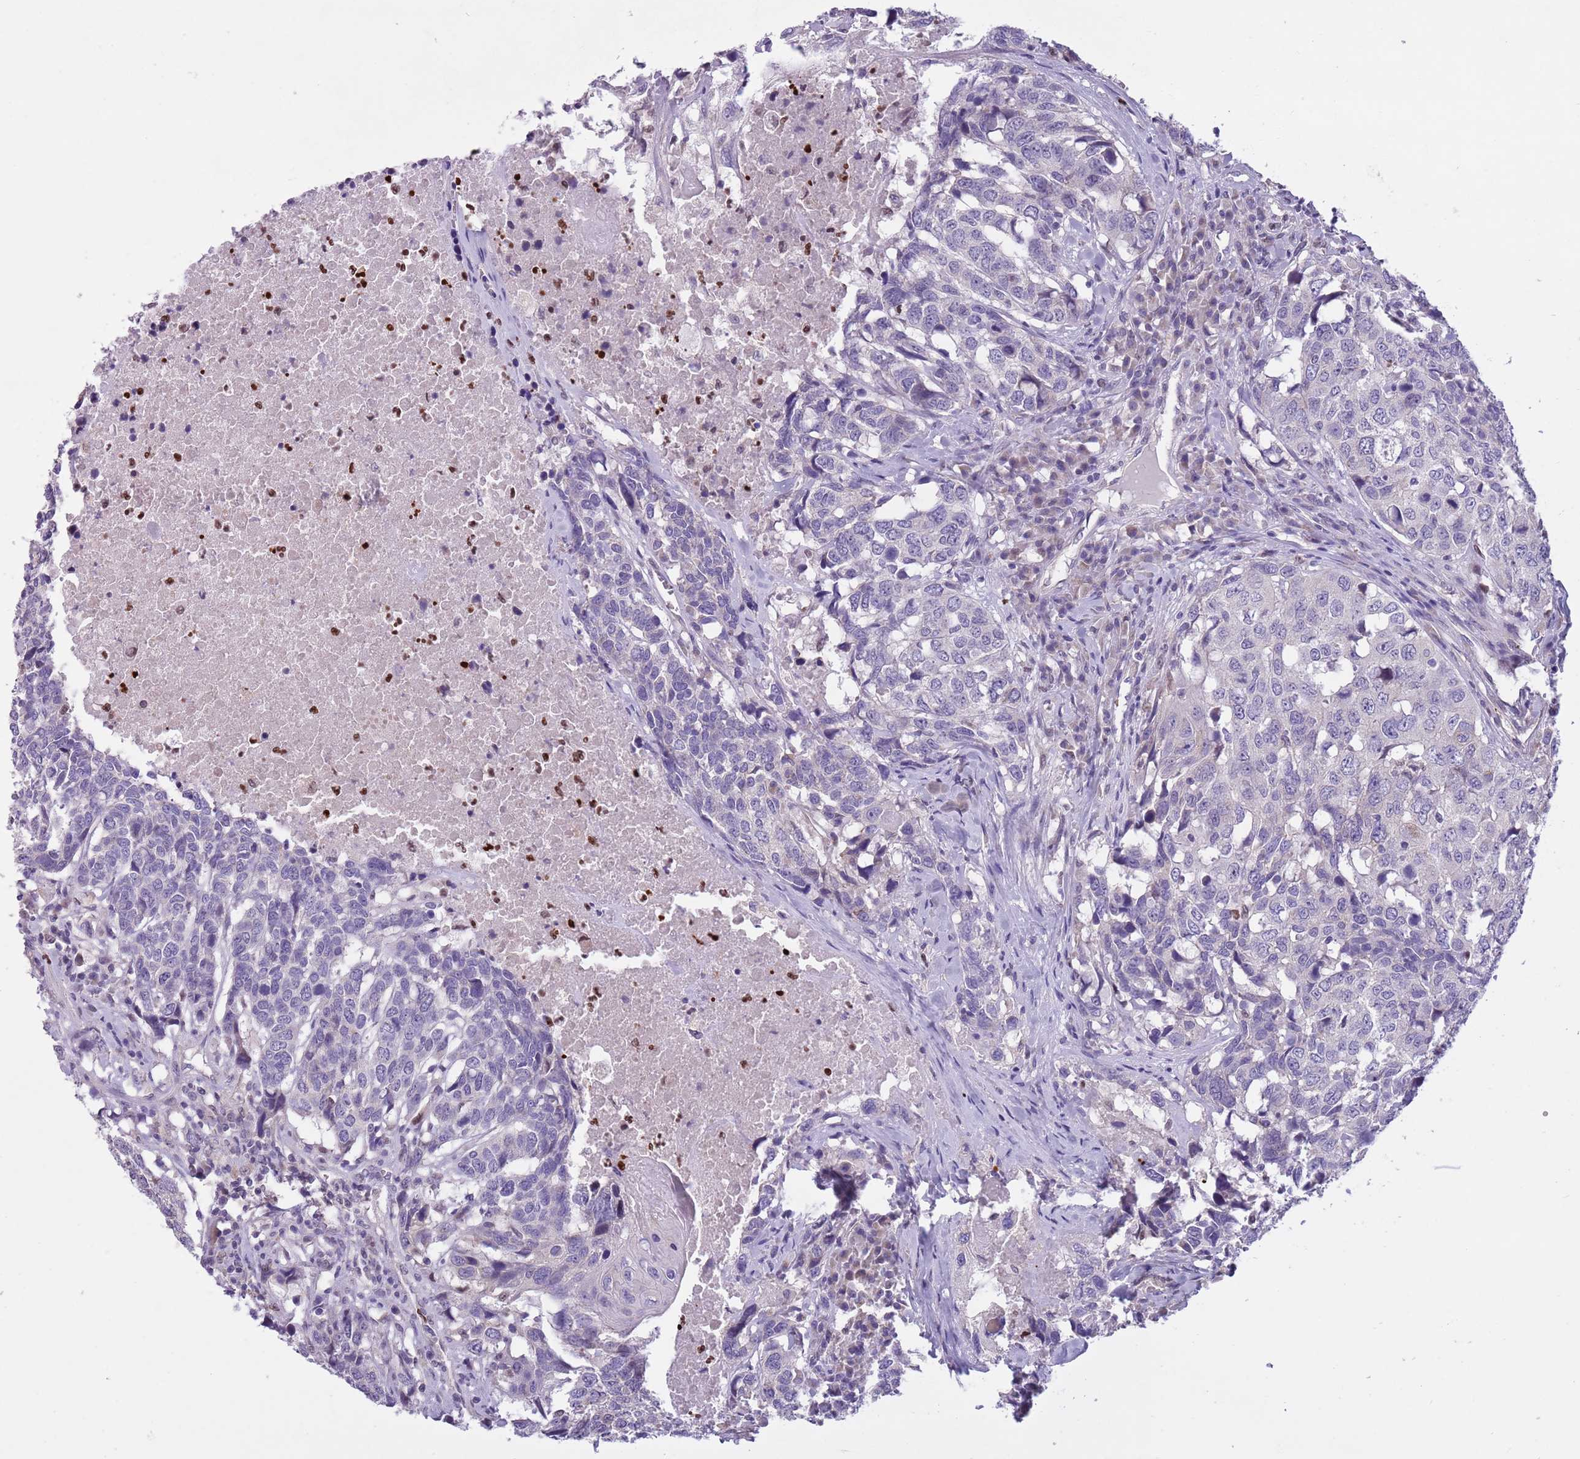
{"staining": {"intensity": "negative", "quantity": "none", "location": "none"}, "tissue": "head and neck cancer", "cell_type": "Tumor cells", "image_type": "cancer", "snomed": [{"axis": "morphology", "description": "Squamous cell carcinoma, NOS"}, {"axis": "topography", "description": "Head-Neck"}], "caption": "This is a micrograph of IHC staining of head and neck squamous cell carcinoma, which shows no staining in tumor cells. (Stains: DAB (3,3'-diaminobenzidine) immunohistochemistry with hematoxylin counter stain, Microscopy: brightfield microscopy at high magnification).", "gene": "ADCY7", "patient": {"sex": "male", "age": 66}}